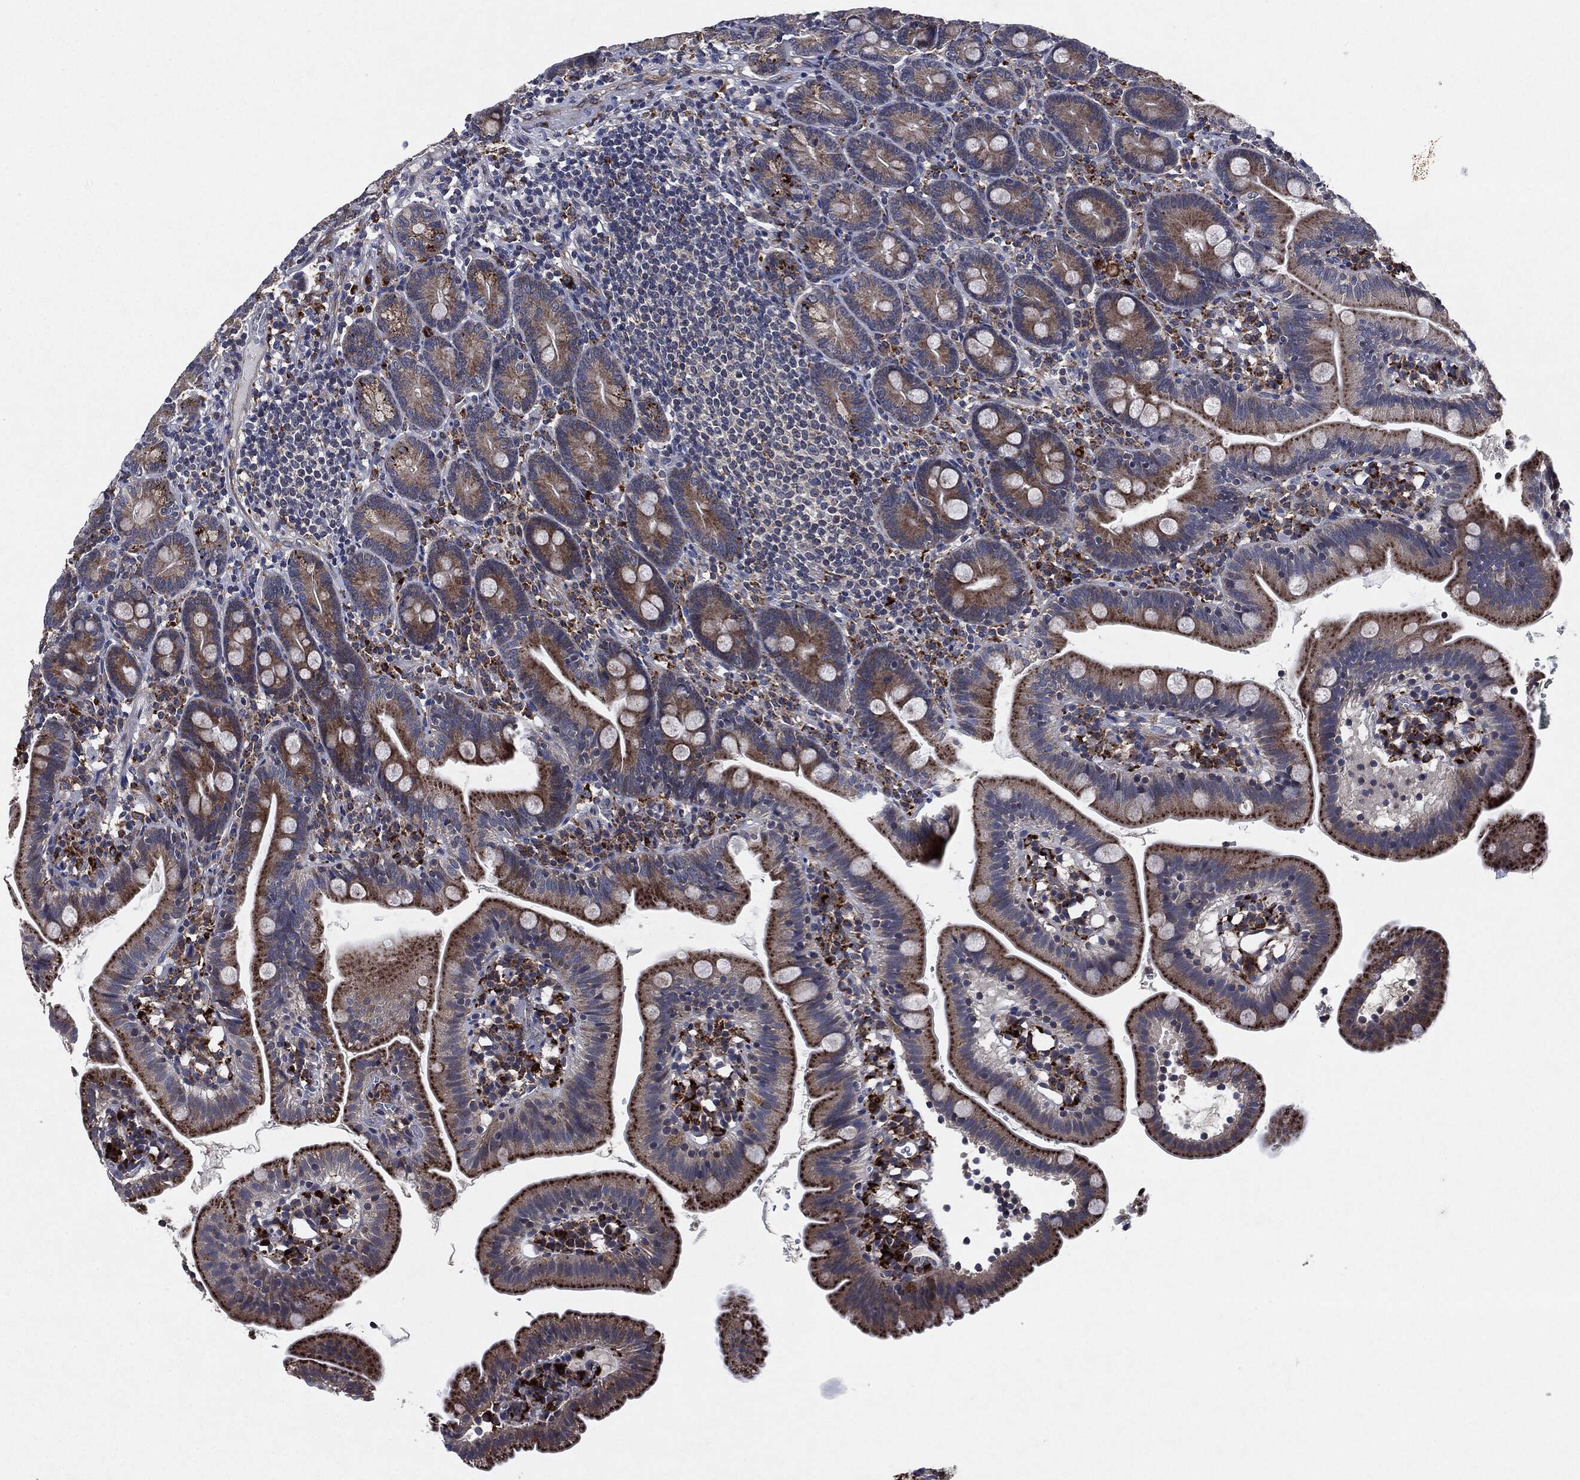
{"staining": {"intensity": "moderate", "quantity": "25%-75%", "location": "cytoplasmic/membranous"}, "tissue": "duodenum", "cell_type": "Glandular cells", "image_type": "normal", "snomed": [{"axis": "morphology", "description": "Normal tissue, NOS"}, {"axis": "topography", "description": "Duodenum"}], "caption": "DAB immunohistochemical staining of benign duodenum shows moderate cytoplasmic/membranous protein positivity in about 25%-75% of glandular cells. (DAB (3,3'-diaminobenzidine) IHC with brightfield microscopy, high magnification).", "gene": "SLC31A2", "patient": {"sex": "female", "age": 67}}